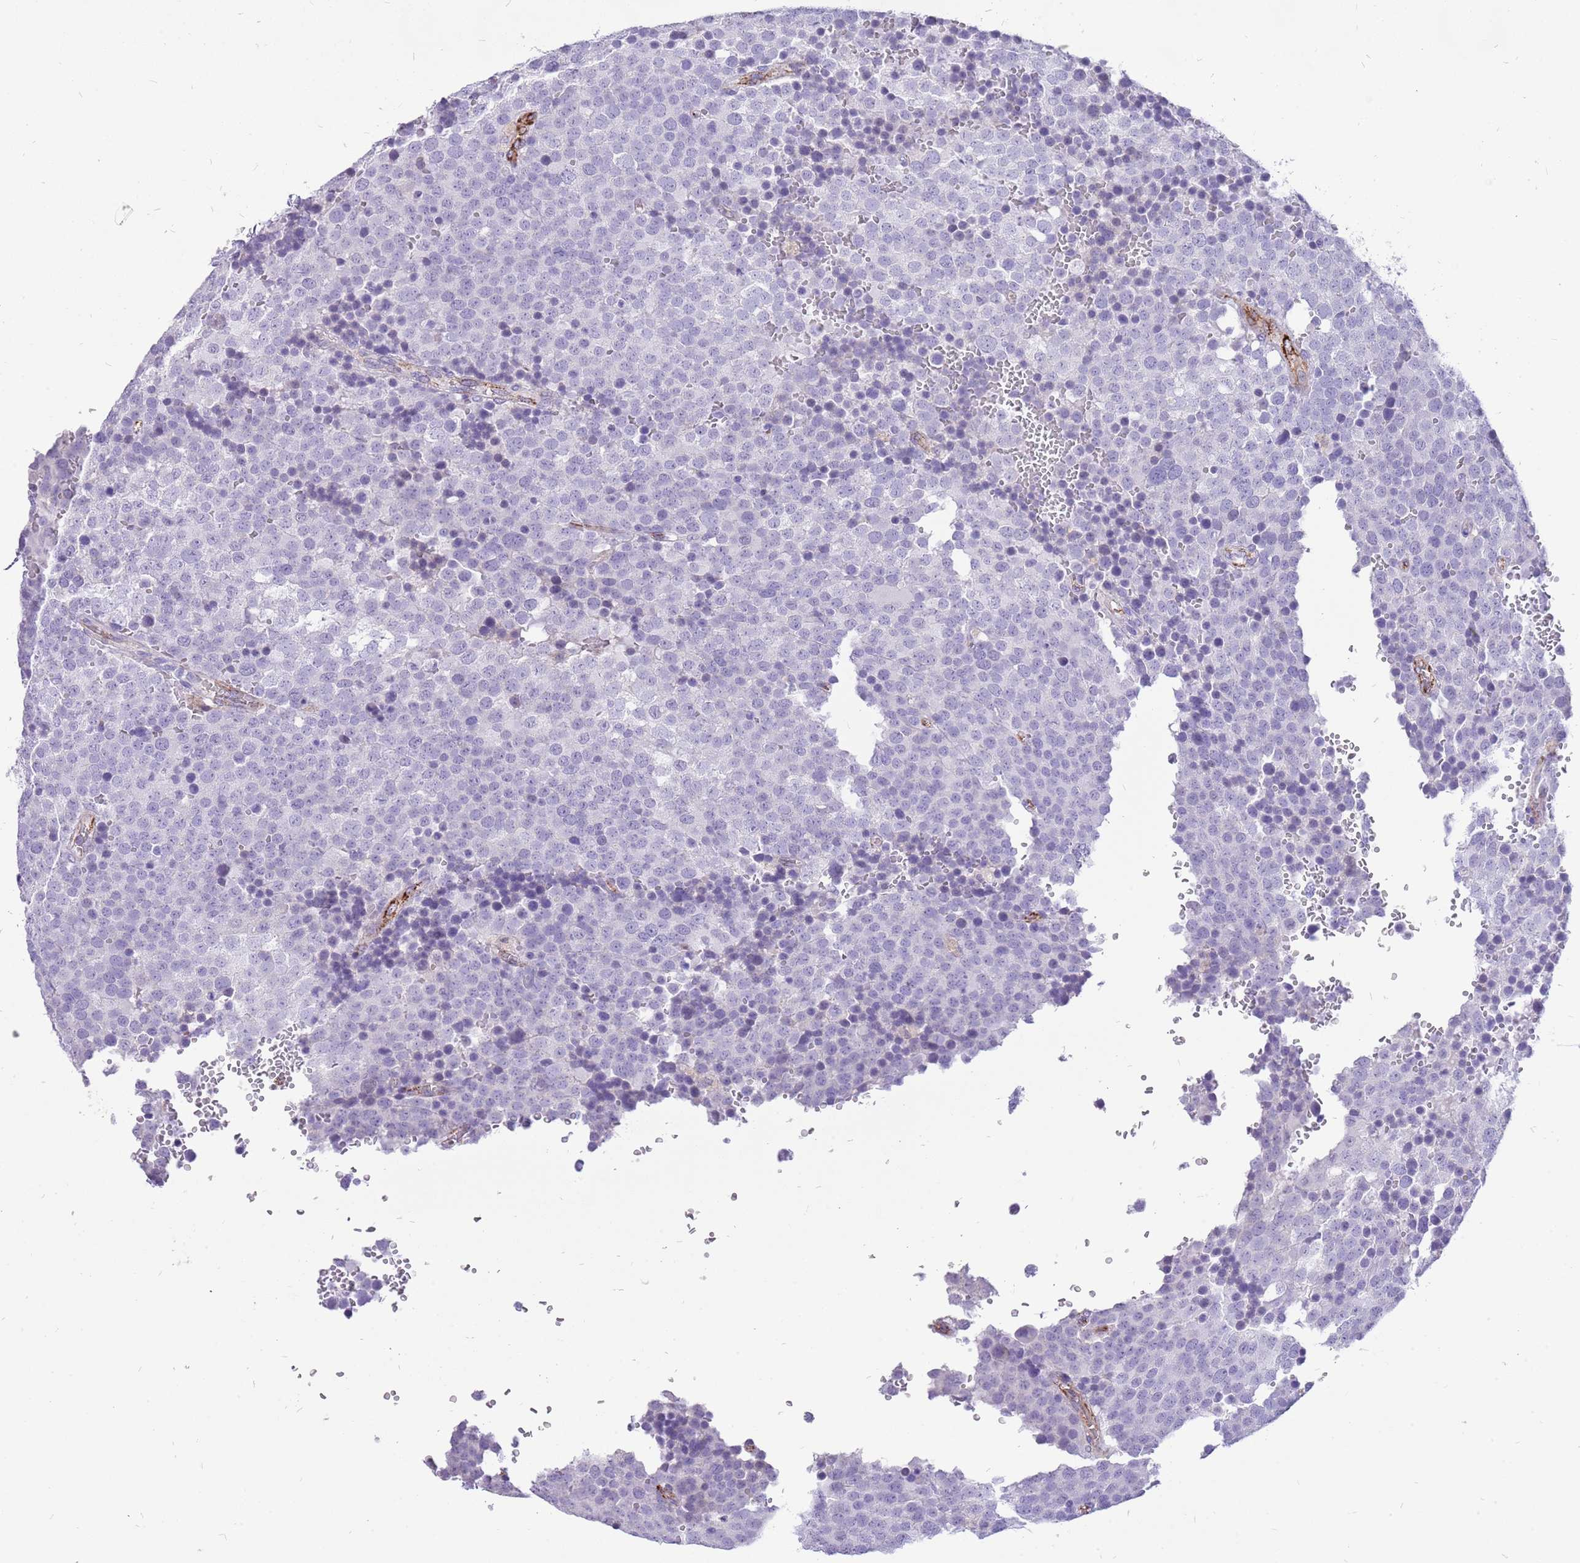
{"staining": {"intensity": "negative", "quantity": "none", "location": "none"}, "tissue": "testis cancer", "cell_type": "Tumor cells", "image_type": "cancer", "snomed": [{"axis": "morphology", "description": "Seminoma, NOS"}, {"axis": "topography", "description": "Testis"}], "caption": "Photomicrograph shows no protein positivity in tumor cells of testis cancer (seminoma) tissue.", "gene": "PCNX1", "patient": {"sex": "male", "age": 71}}